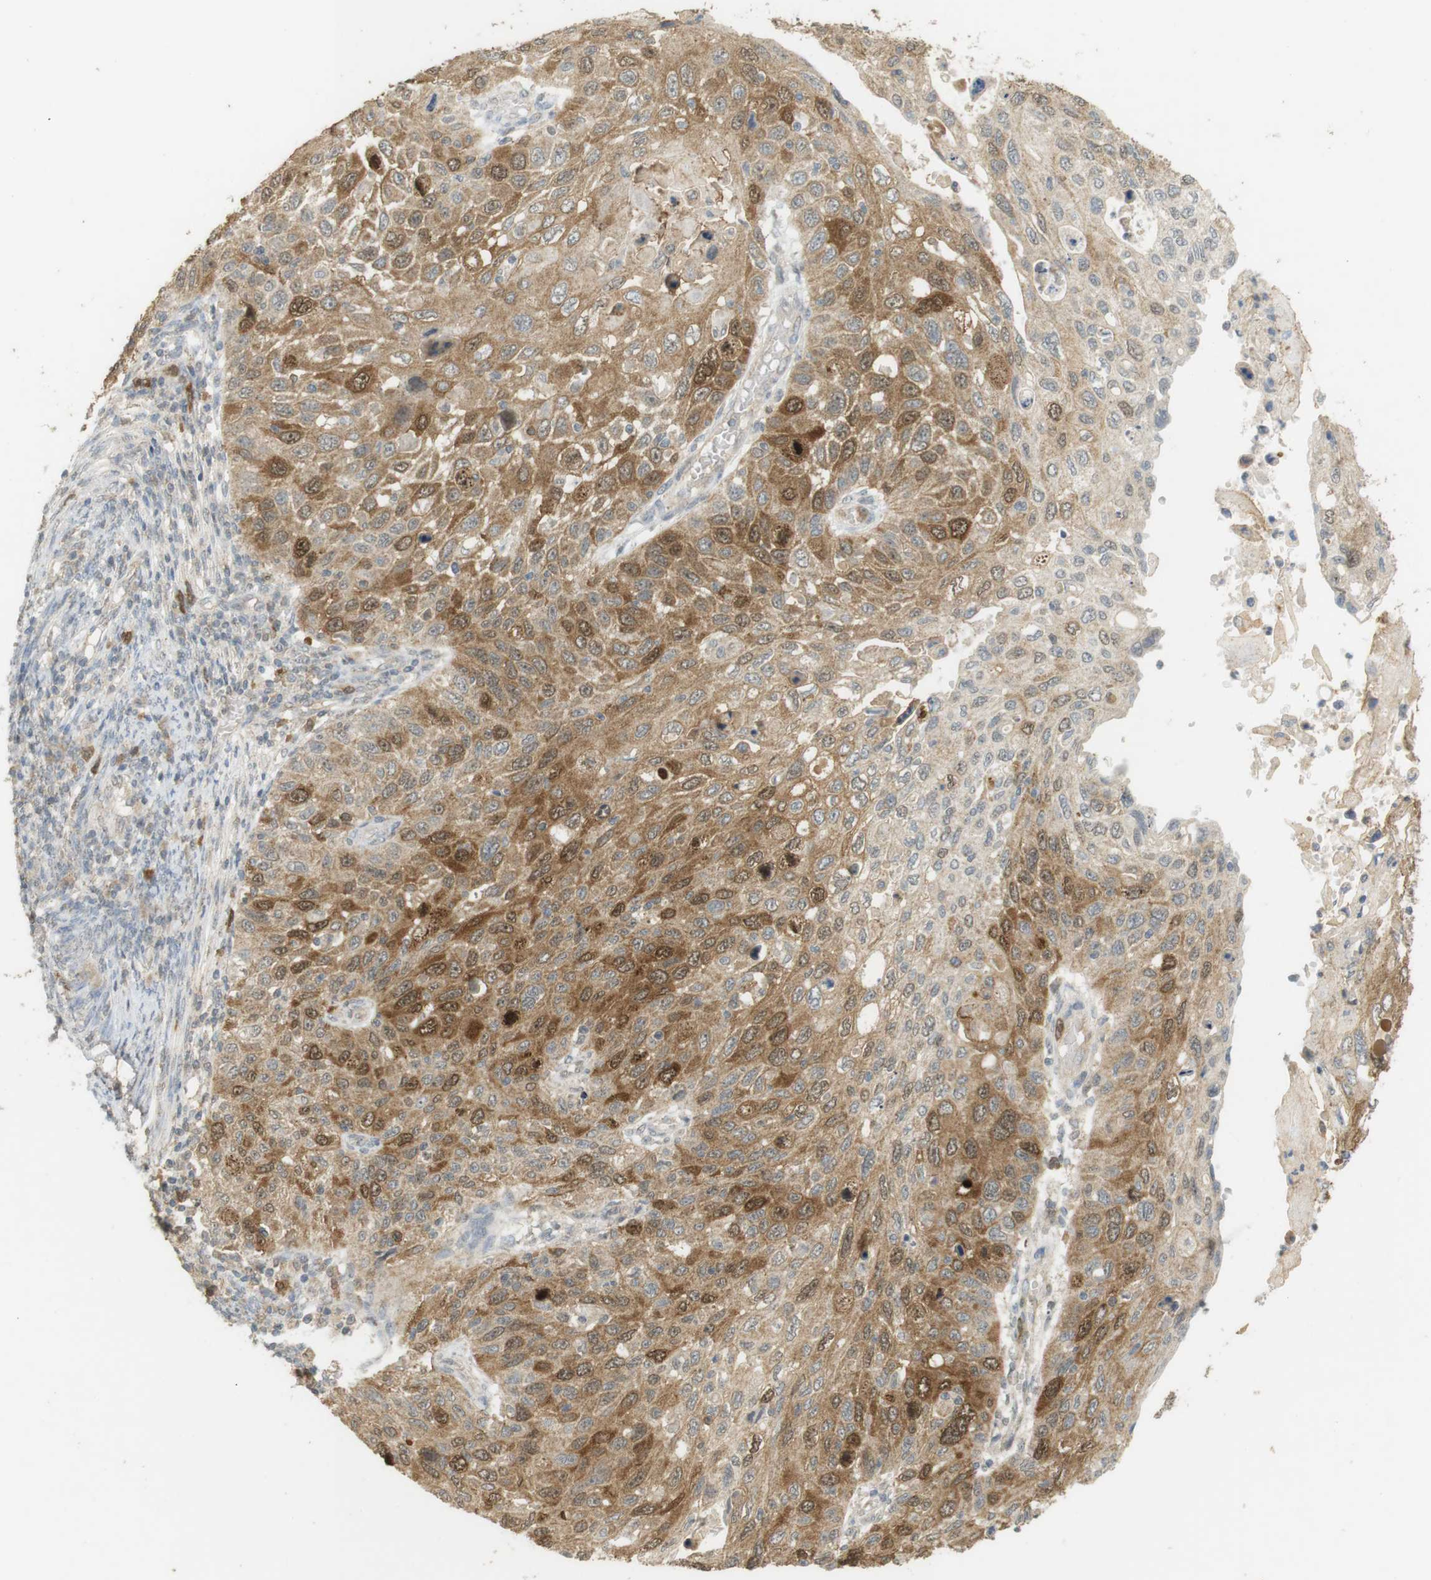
{"staining": {"intensity": "moderate", "quantity": ">75%", "location": "cytoplasmic/membranous"}, "tissue": "cervical cancer", "cell_type": "Tumor cells", "image_type": "cancer", "snomed": [{"axis": "morphology", "description": "Squamous cell carcinoma, NOS"}, {"axis": "topography", "description": "Cervix"}], "caption": "Squamous cell carcinoma (cervical) tissue demonstrates moderate cytoplasmic/membranous expression in about >75% of tumor cells", "gene": "TTK", "patient": {"sex": "female", "age": 70}}